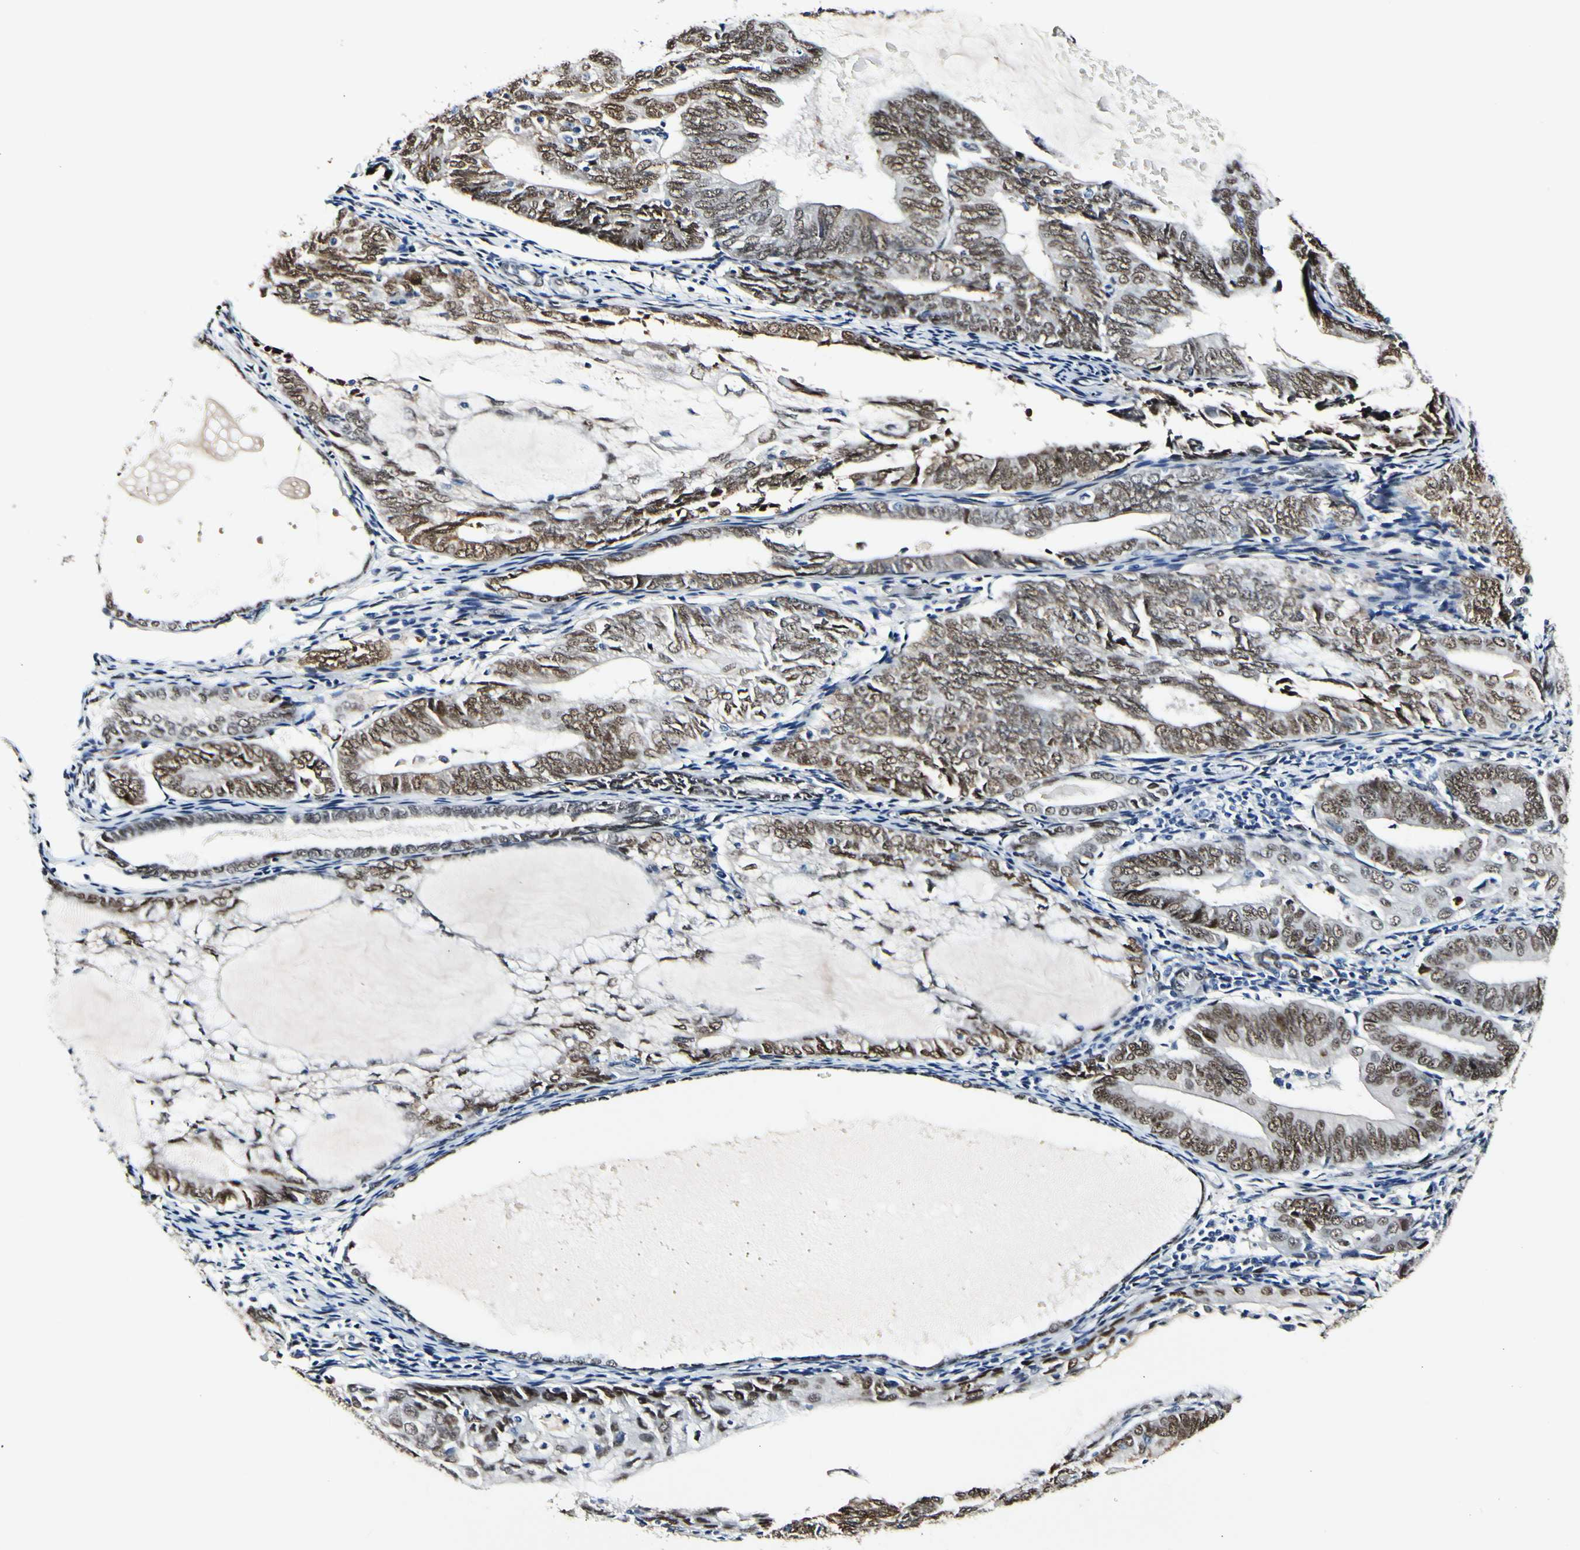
{"staining": {"intensity": "moderate", "quantity": ">75%", "location": "nuclear"}, "tissue": "endometrial cancer", "cell_type": "Tumor cells", "image_type": "cancer", "snomed": [{"axis": "morphology", "description": "Adenocarcinoma, NOS"}, {"axis": "topography", "description": "Endometrium"}], "caption": "IHC staining of endometrial cancer (adenocarcinoma), which exhibits medium levels of moderate nuclear expression in about >75% of tumor cells indicating moderate nuclear protein positivity. The staining was performed using DAB (brown) for protein detection and nuclei were counterstained in hematoxylin (blue).", "gene": "NFIA", "patient": {"sex": "female", "age": 81}}